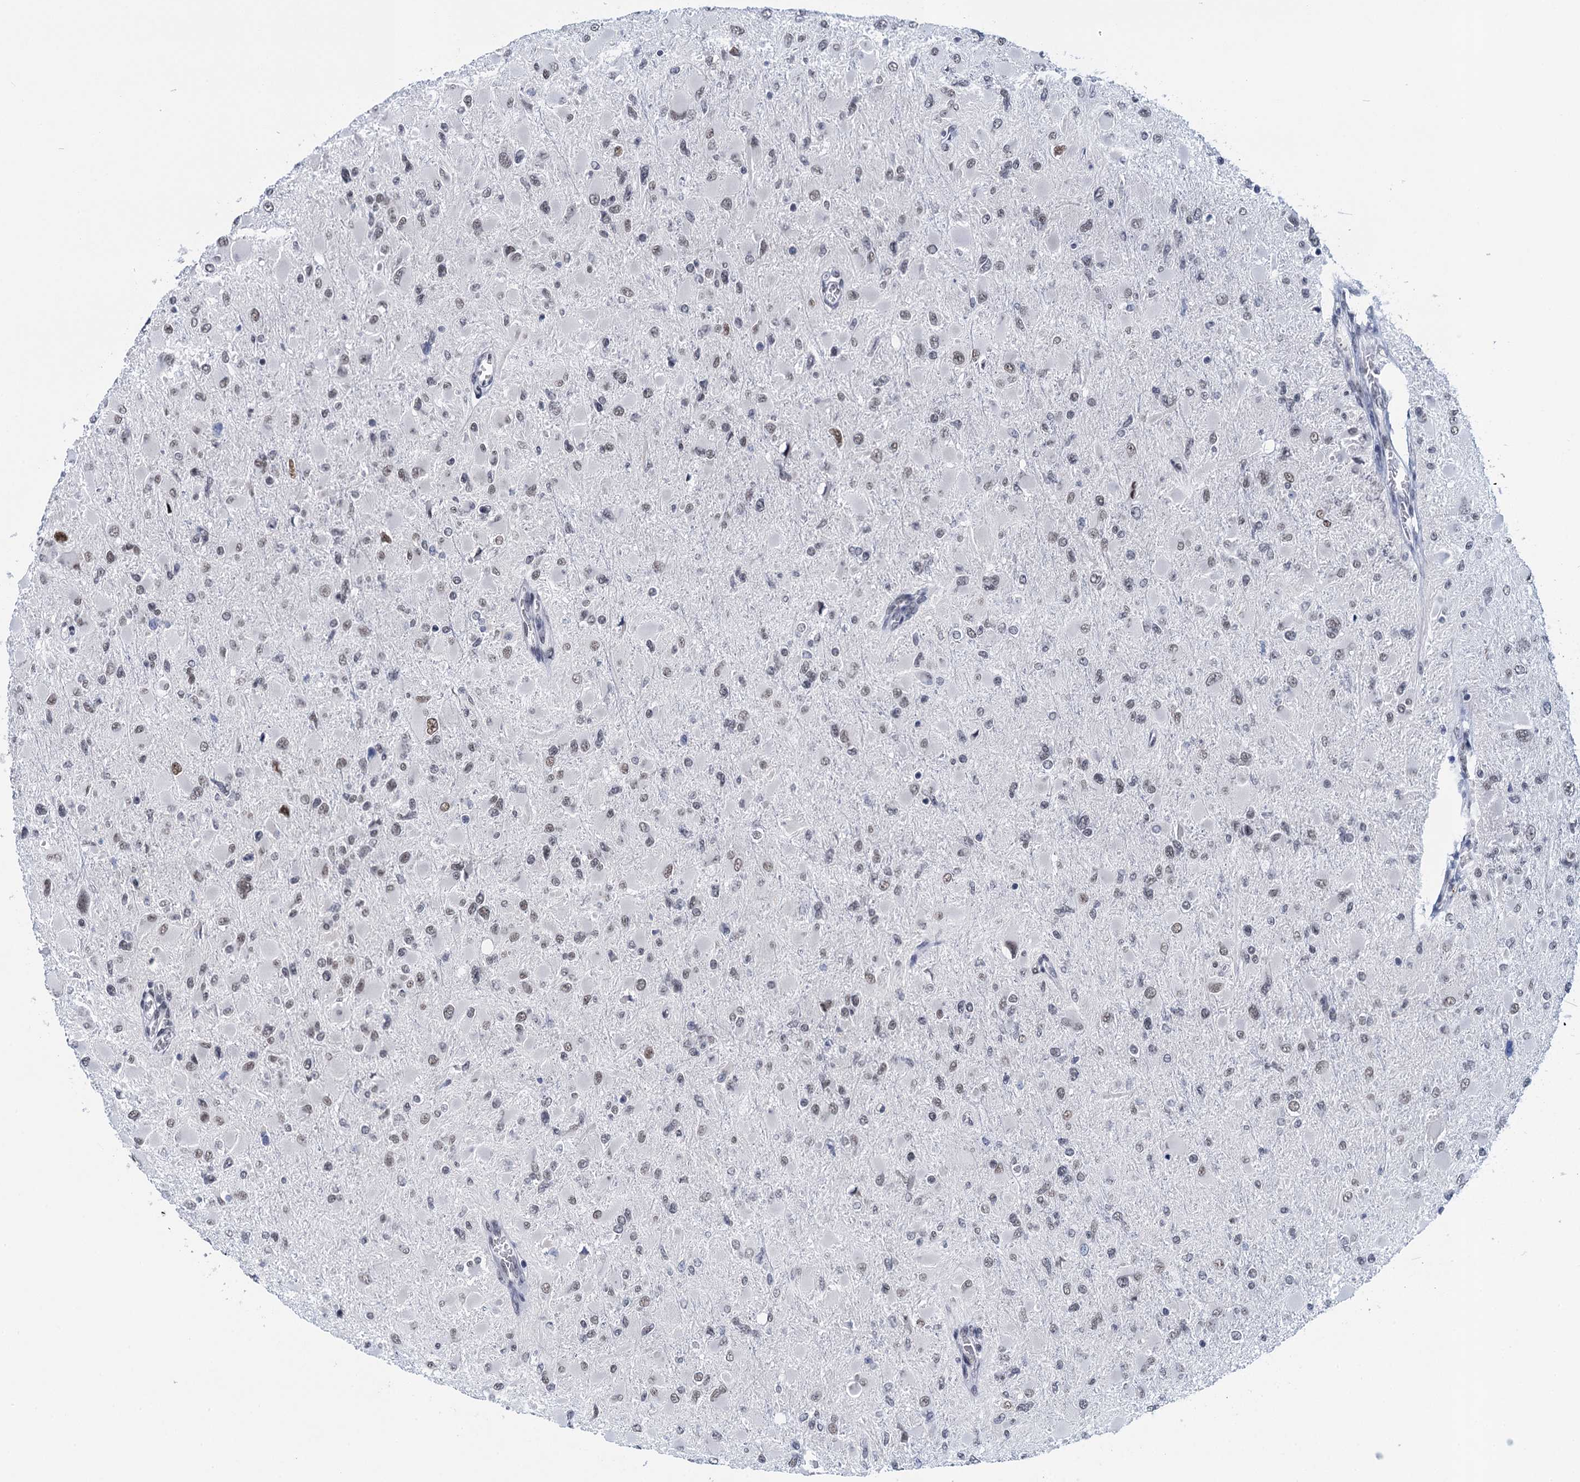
{"staining": {"intensity": "weak", "quantity": "25%-75%", "location": "nuclear"}, "tissue": "glioma", "cell_type": "Tumor cells", "image_type": "cancer", "snomed": [{"axis": "morphology", "description": "Glioma, malignant, High grade"}, {"axis": "topography", "description": "Cerebral cortex"}], "caption": "A photomicrograph of malignant glioma (high-grade) stained for a protein exhibits weak nuclear brown staining in tumor cells. The protein of interest is stained brown, and the nuclei are stained in blue (DAB (3,3'-diaminobenzidine) IHC with brightfield microscopy, high magnification).", "gene": "EPS8L1", "patient": {"sex": "female", "age": 36}}